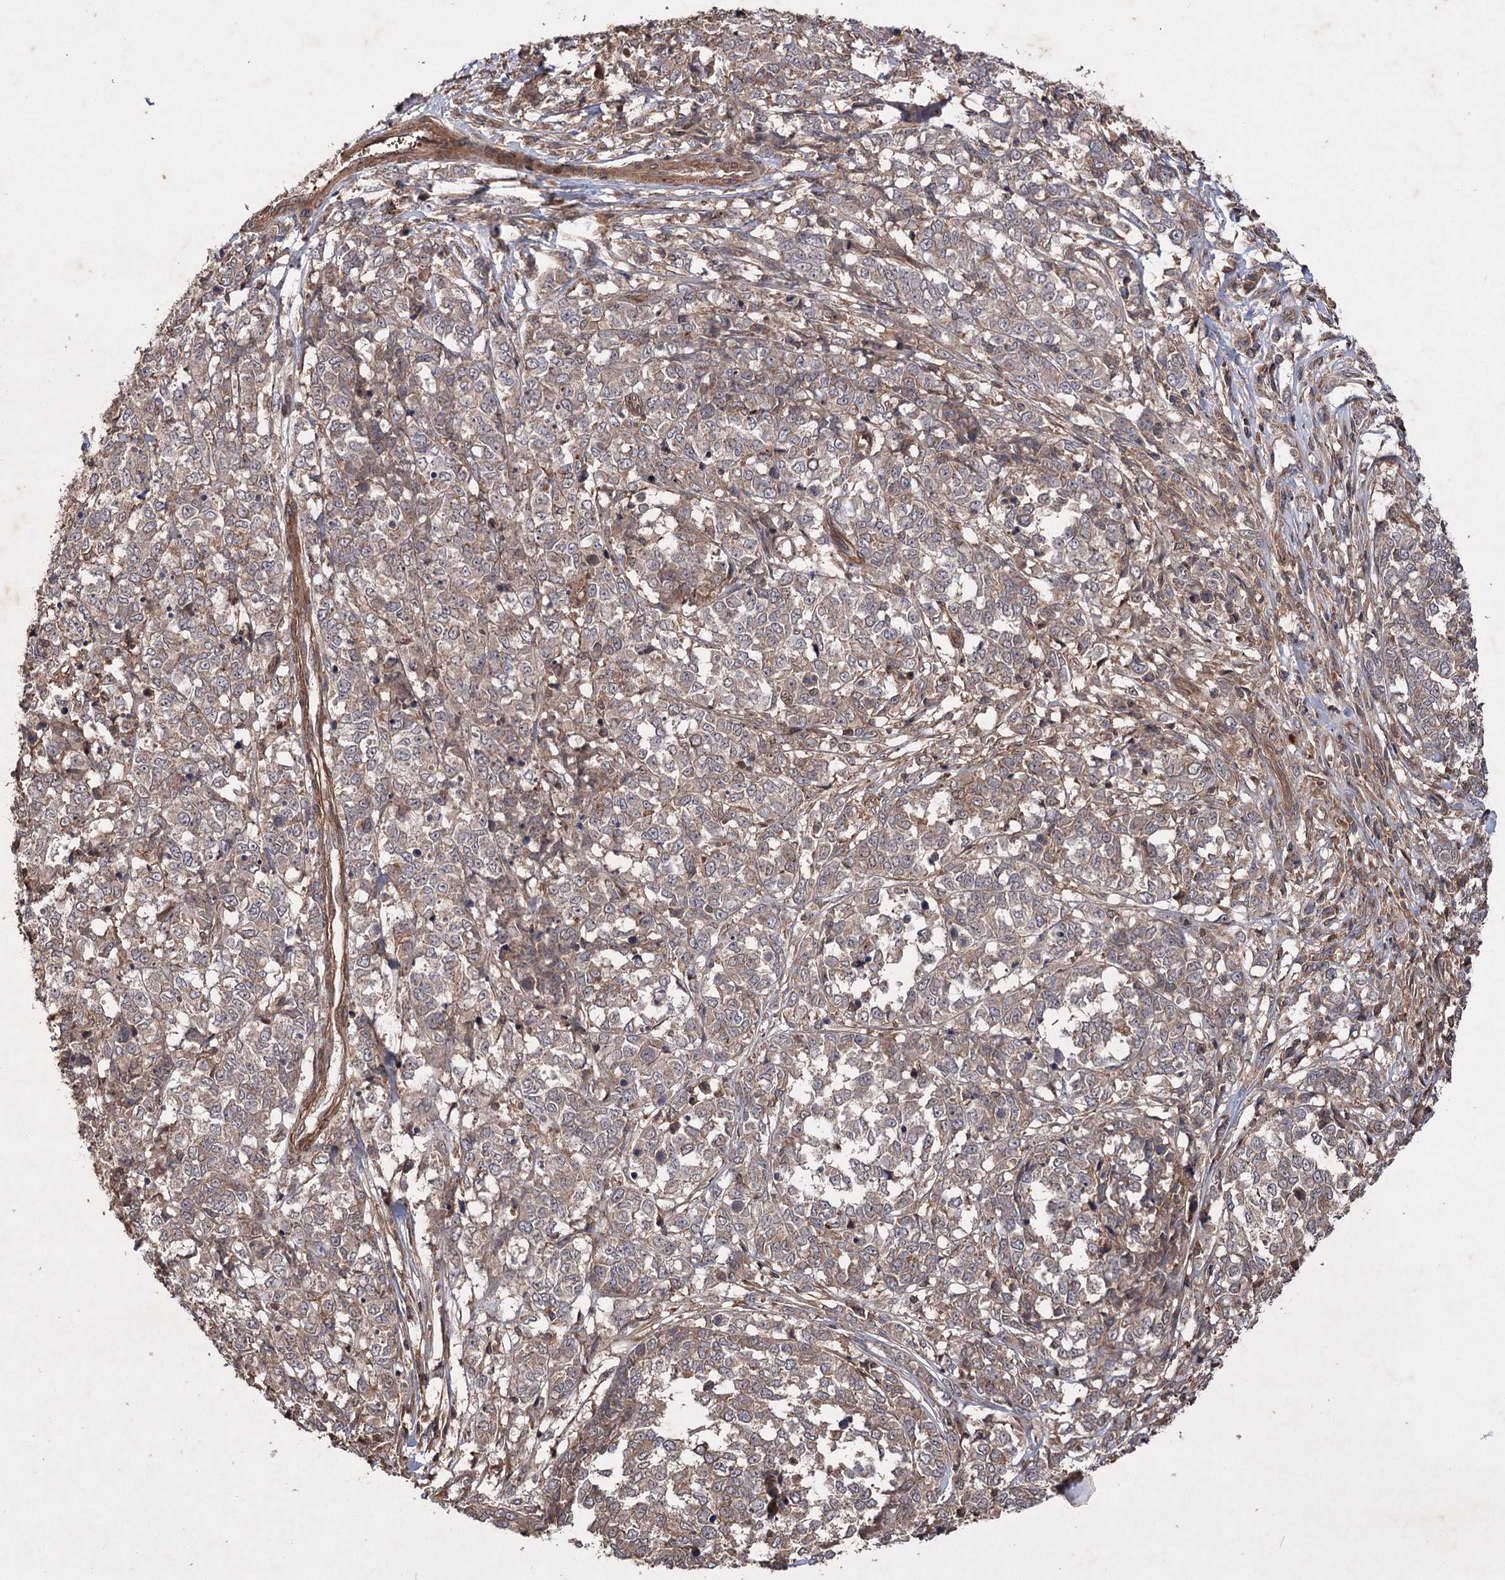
{"staining": {"intensity": "weak", "quantity": "25%-75%", "location": "cytoplasmic/membranous"}, "tissue": "melanoma", "cell_type": "Tumor cells", "image_type": "cancer", "snomed": [{"axis": "morphology", "description": "Malignant melanoma, NOS"}, {"axis": "topography", "description": "Skin"}], "caption": "Immunohistochemistry (IHC) (DAB) staining of human malignant melanoma reveals weak cytoplasmic/membranous protein expression in about 25%-75% of tumor cells.", "gene": "ADK", "patient": {"sex": "female", "age": 72}}